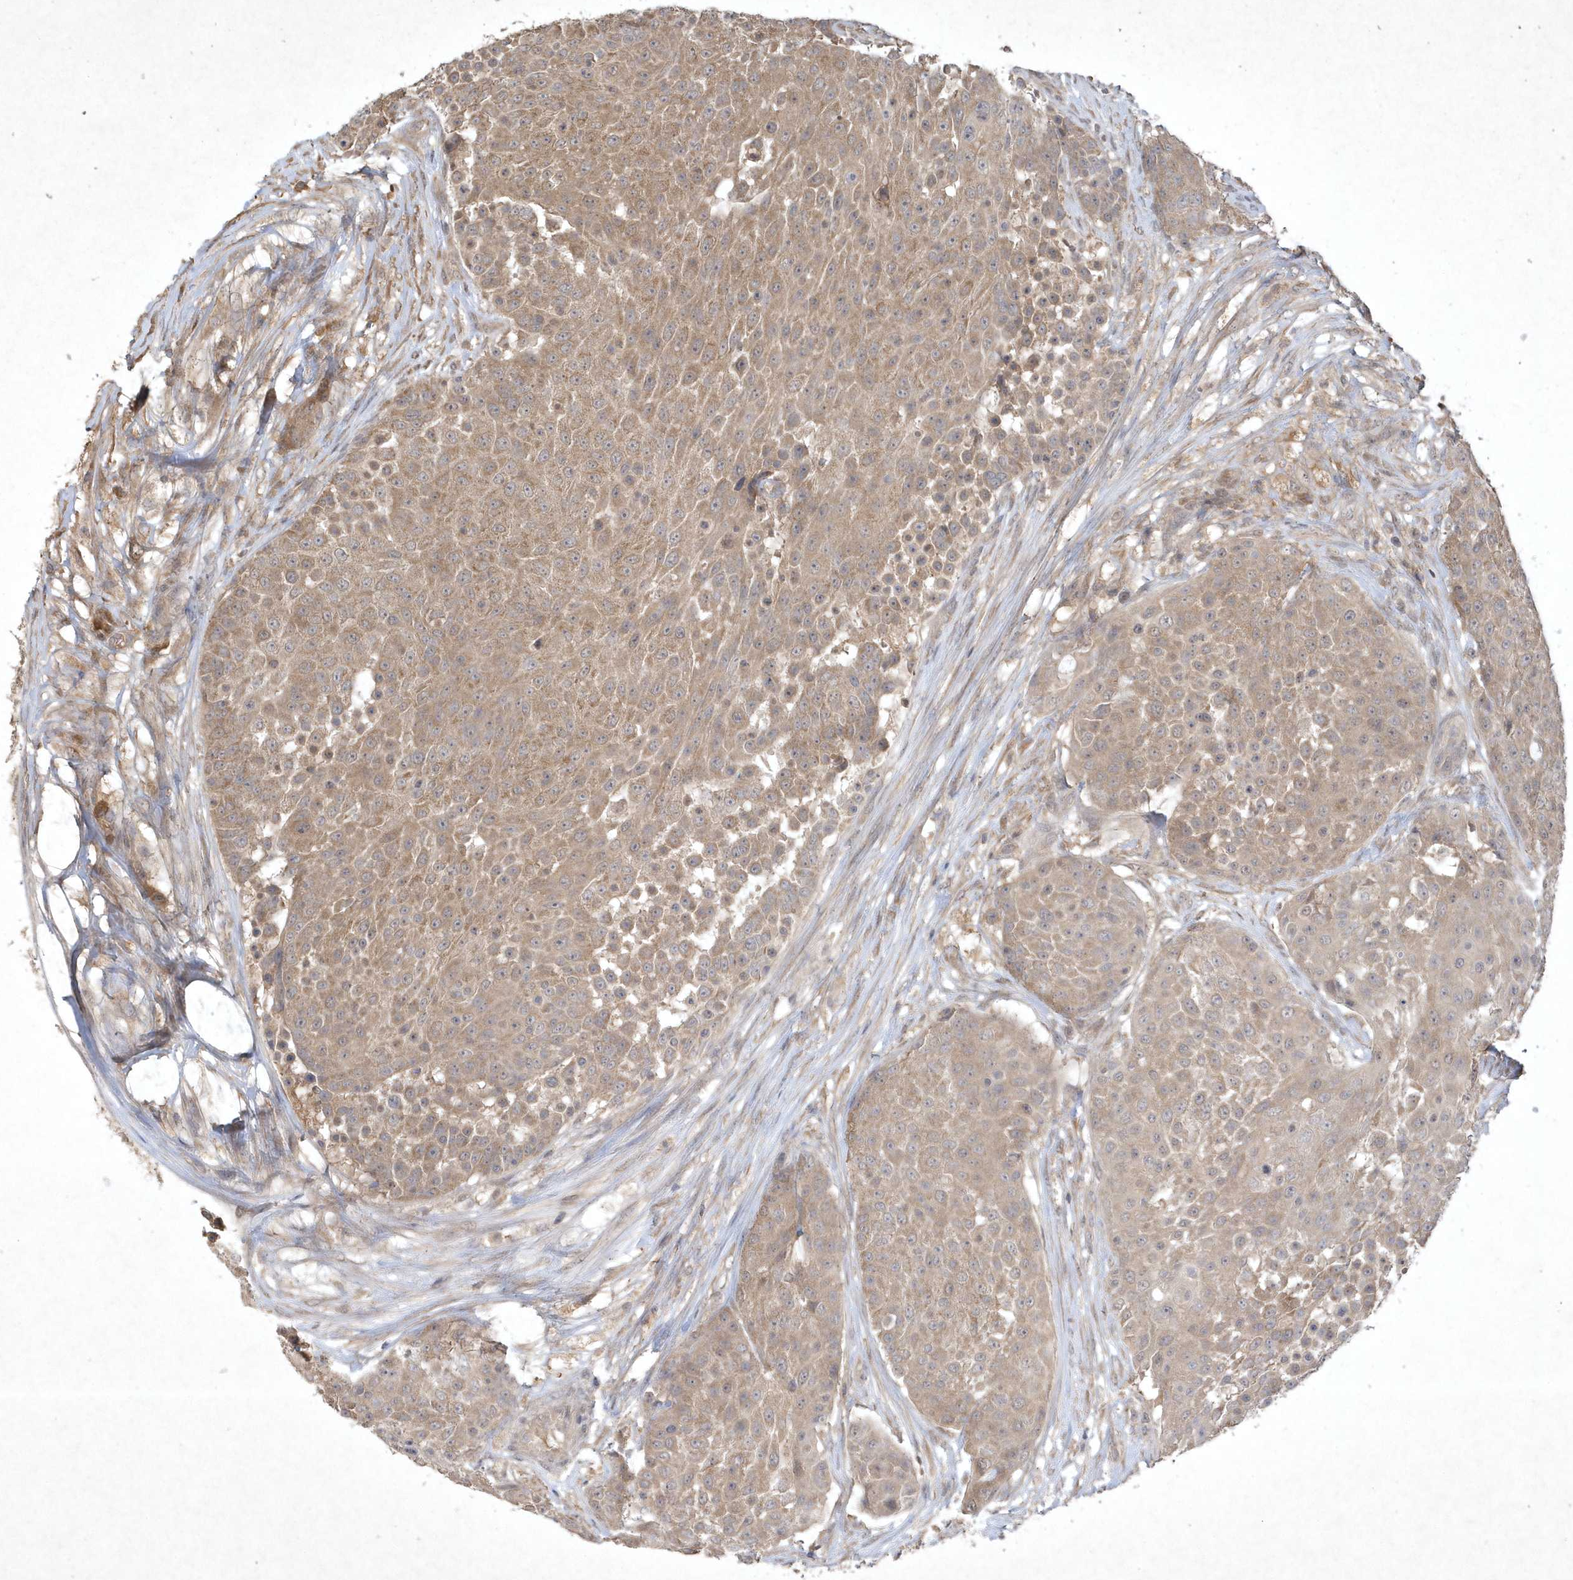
{"staining": {"intensity": "weak", "quantity": ">75%", "location": "cytoplasmic/membranous"}, "tissue": "urothelial cancer", "cell_type": "Tumor cells", "image_type": "cancer", "snomed": [{"axis": "morphology", "description": "Urothelial carcinoma, High grade"}, {"axis": "topography", "description": "Urinary bladder"}], "caption": "IHC image of human urothelial carcinoma (high-grade) stained for a protein (brown), which exhibits low levels of weak cytoplasmic/membranous staining in about >75% of tumor cells.", "gene": "AKR7A2", "patient": {"sex": "female", "age": 63}}